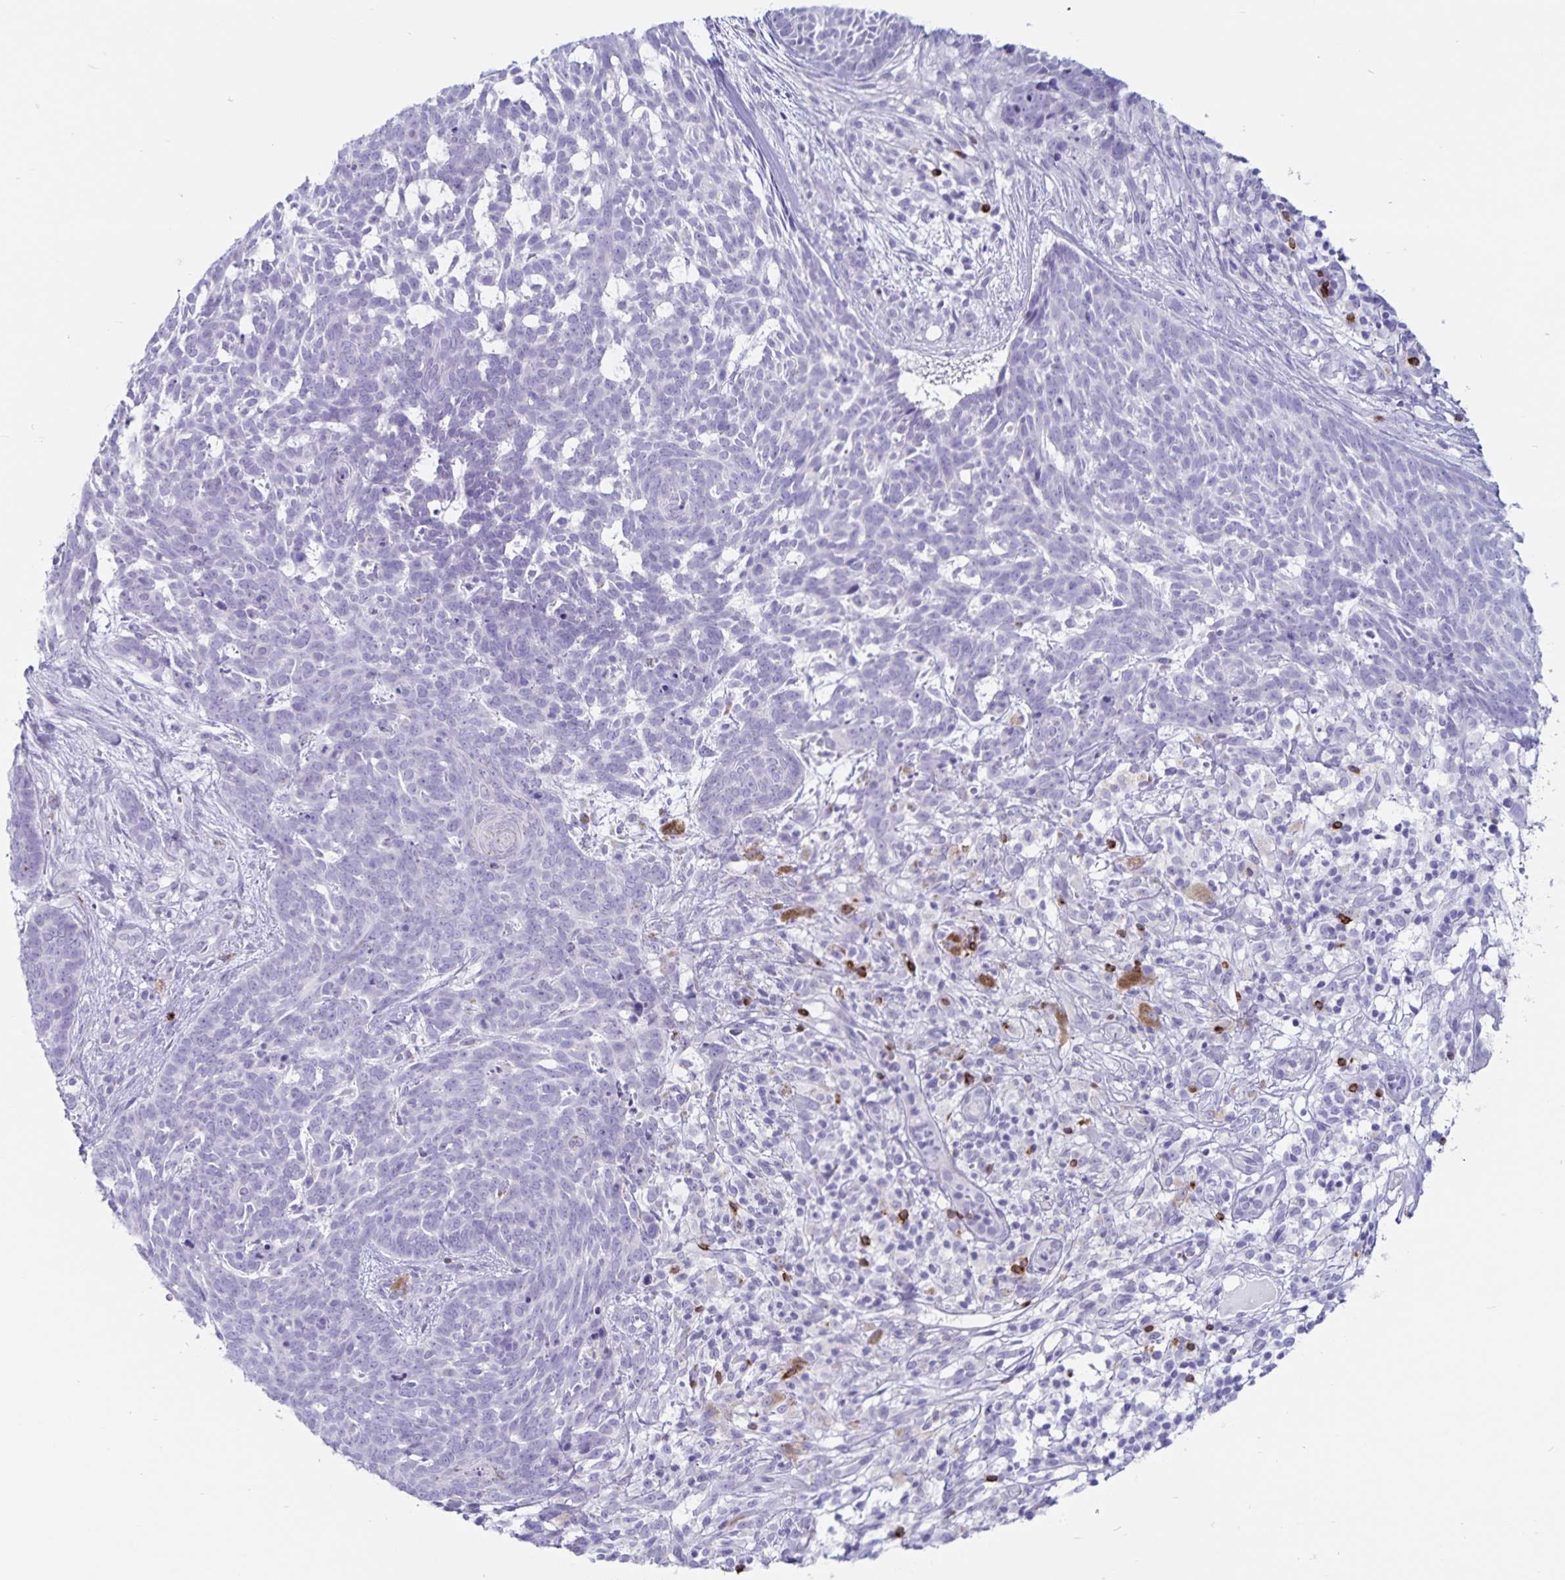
{"staining": {"intensity": "negative", "quantity": "none", "location": "none"}, "tissue": "skin cancer", "cell_type": "Tumor cells", "image_type": "cancer", "snomed": [{"axis": "morphology", "description": "Basal cell carcinoma"}, {"axis": "topography", "description": "Skin"}], "caption": "Image shows no protein positivity in tumor cells of basal cell carcinoma (skin) tissue. The staining is performed using DAB (3,3'-diaminobenzidine) brown chromogen with nuclei counter-stained in using hematoxylin.", "gene": "GNLY", "patient": {"sex": "female", "age": 78}}